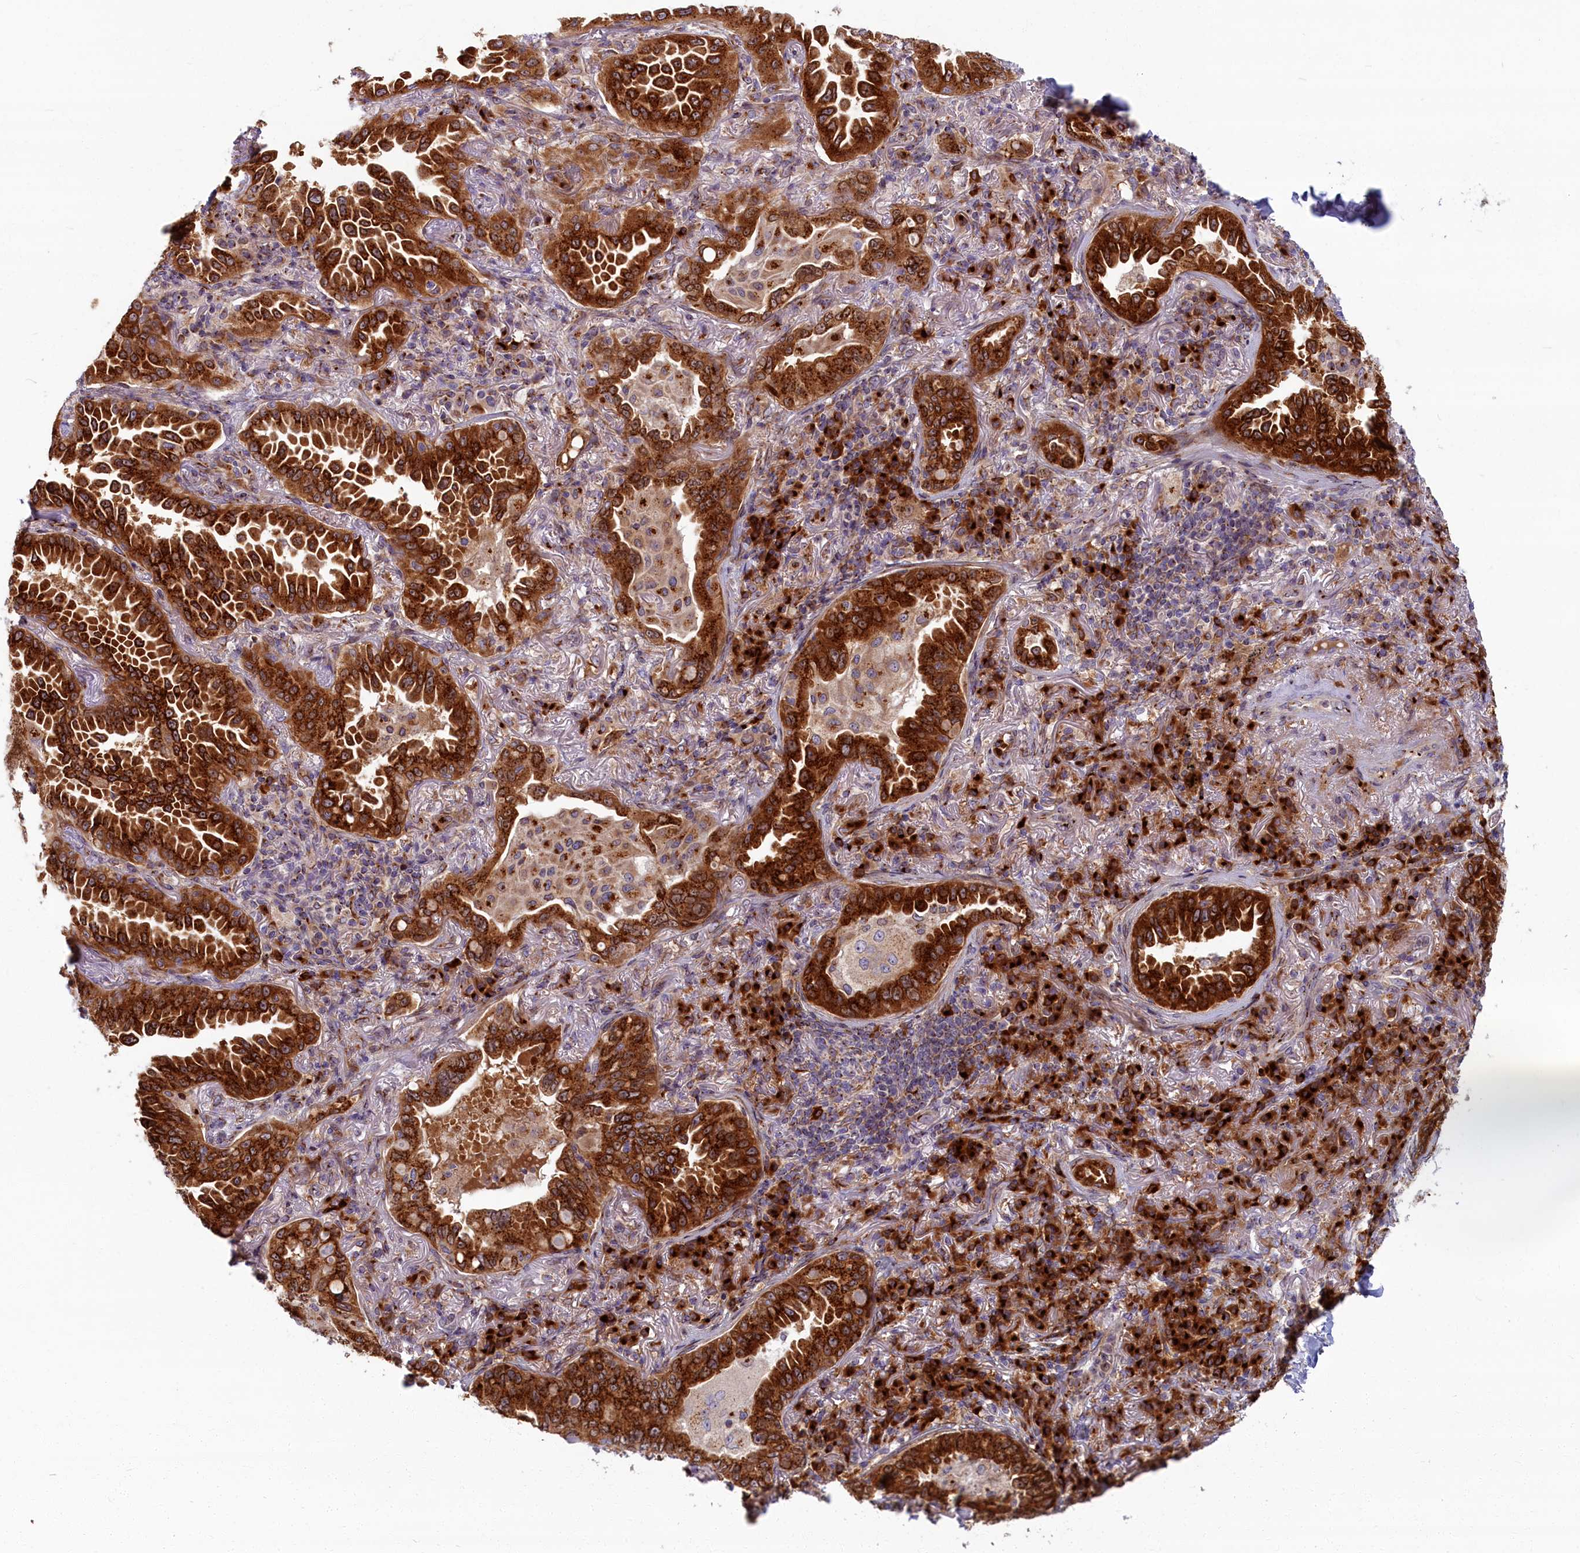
{"staining": {"intensity": "strong", "quantity": ">75%", "location": "cytoplasmic/membranous"}, "tissue": "lung cancer", "cell_type": "Tumor cells", "image_type": "cancer", "snomed": [{"axis": "morphology", "description": "Adenocarcinoma, NOS"}, {"axis": "topography", "description": "Lung"}], "caption": "Brown immunohistochemical staining in lung cancer shows strong cytoplasmic/membranous positivity in about >75% of tumor cells. The staining is performed using DAB brown chromogen to label protein expression. The nuclei are counter-stained blue using hematoxylin.", "gene": "BLVRB", "patient": {"sex": "female", "age": 69}}